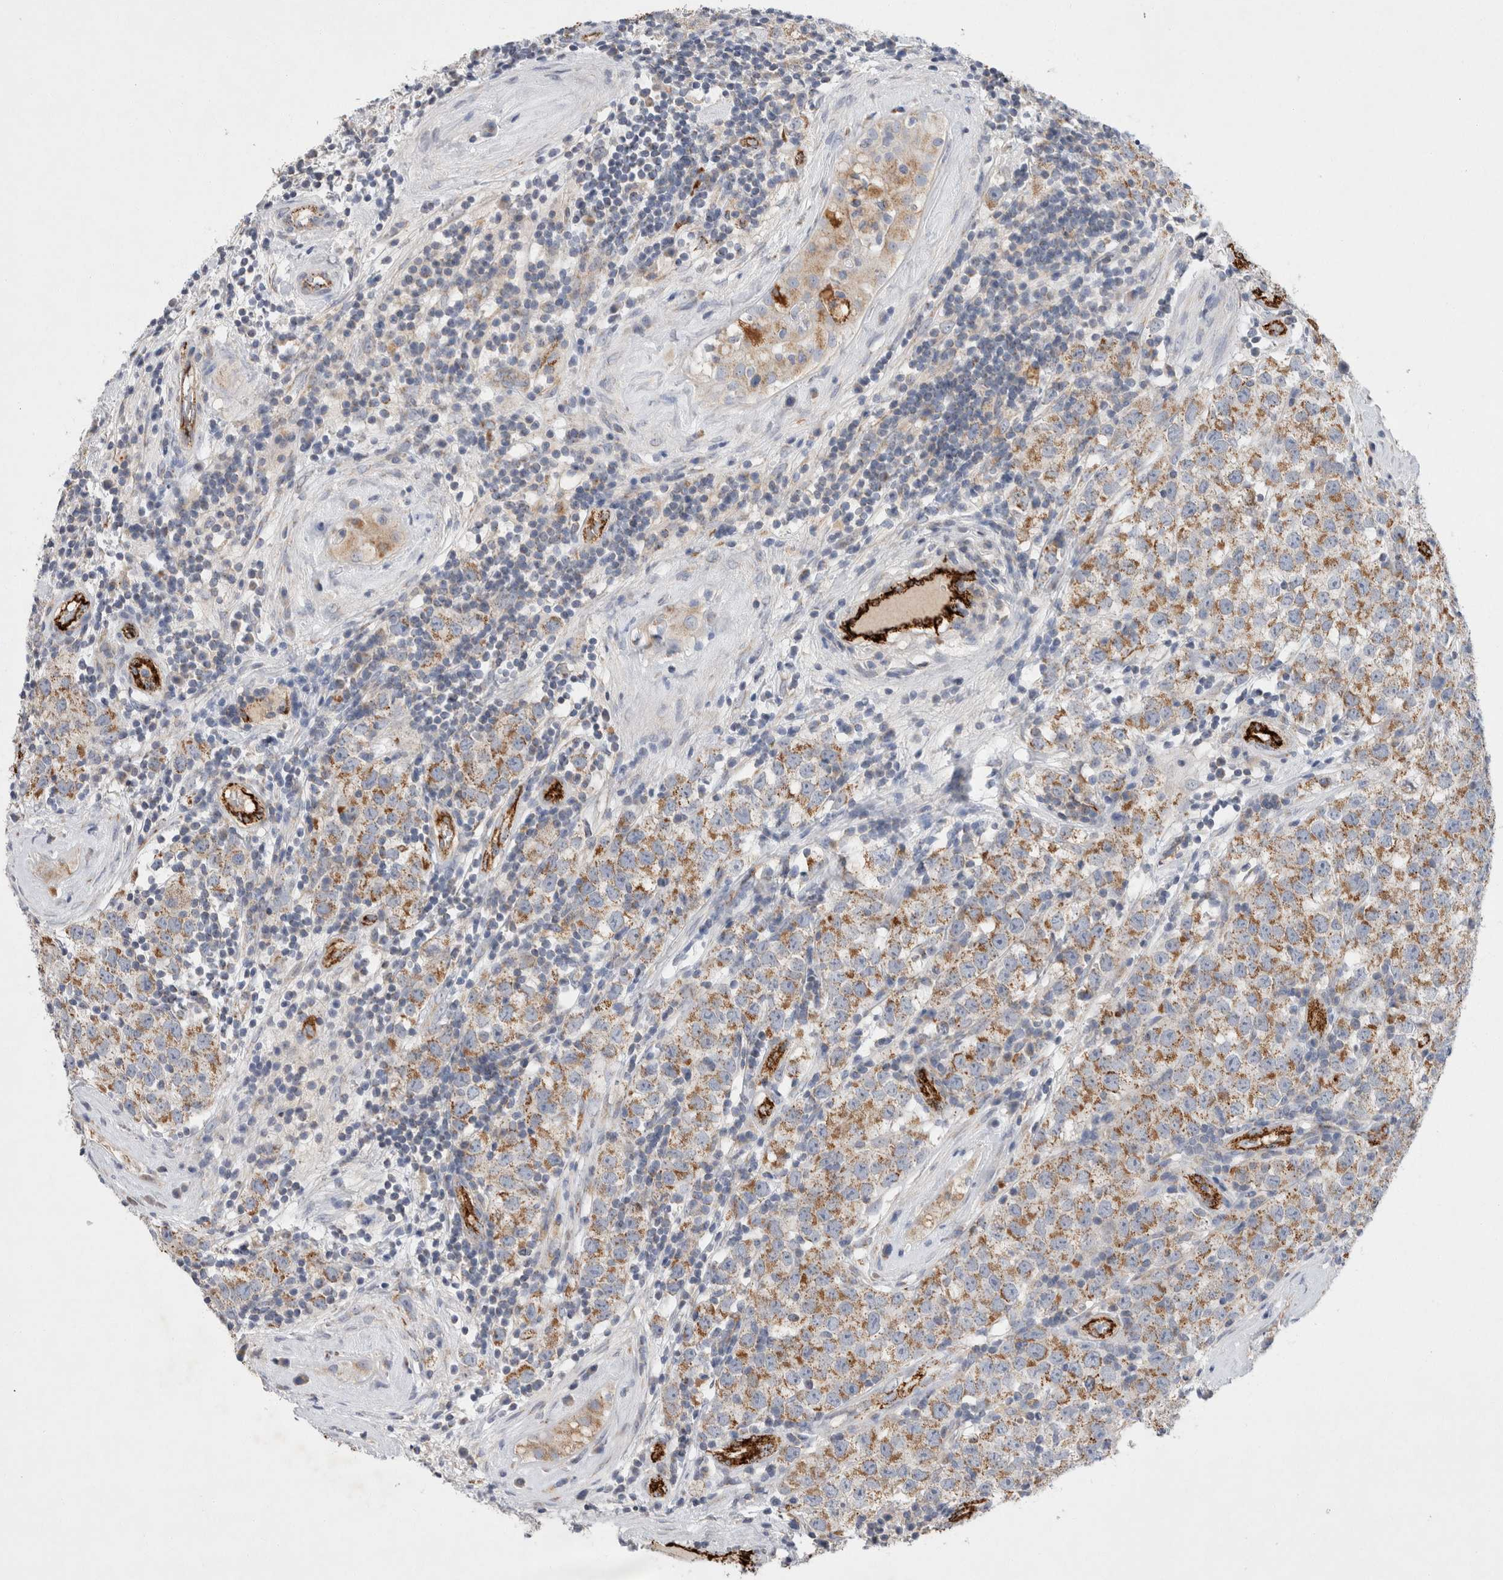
{"staining": {"intensity": "moderate", "quantity": ">75%", "location": "cytoplasmic/membranous"}, "tissue": "testis cancer", "cell_type": "Tumor cells", "image_type": "cancer", "snomed": [{"axis": "morphology", "description": "Seminoma, NOS"}, {"axis": "morphology", "description": "Carcinoma, Embryonal, NOS"}, {"axis": "topography", "description": "Testis"}], "caption": "This histopathology image reveals immunohistochemistry (IHC) staining of human testis embryonal carcinoma, with medium moderate cytoplasmic/membranous staining in approximately >75% of tumor cells.", "gene": "IARS2", "patient": {"sex": "male", "age": 28}}